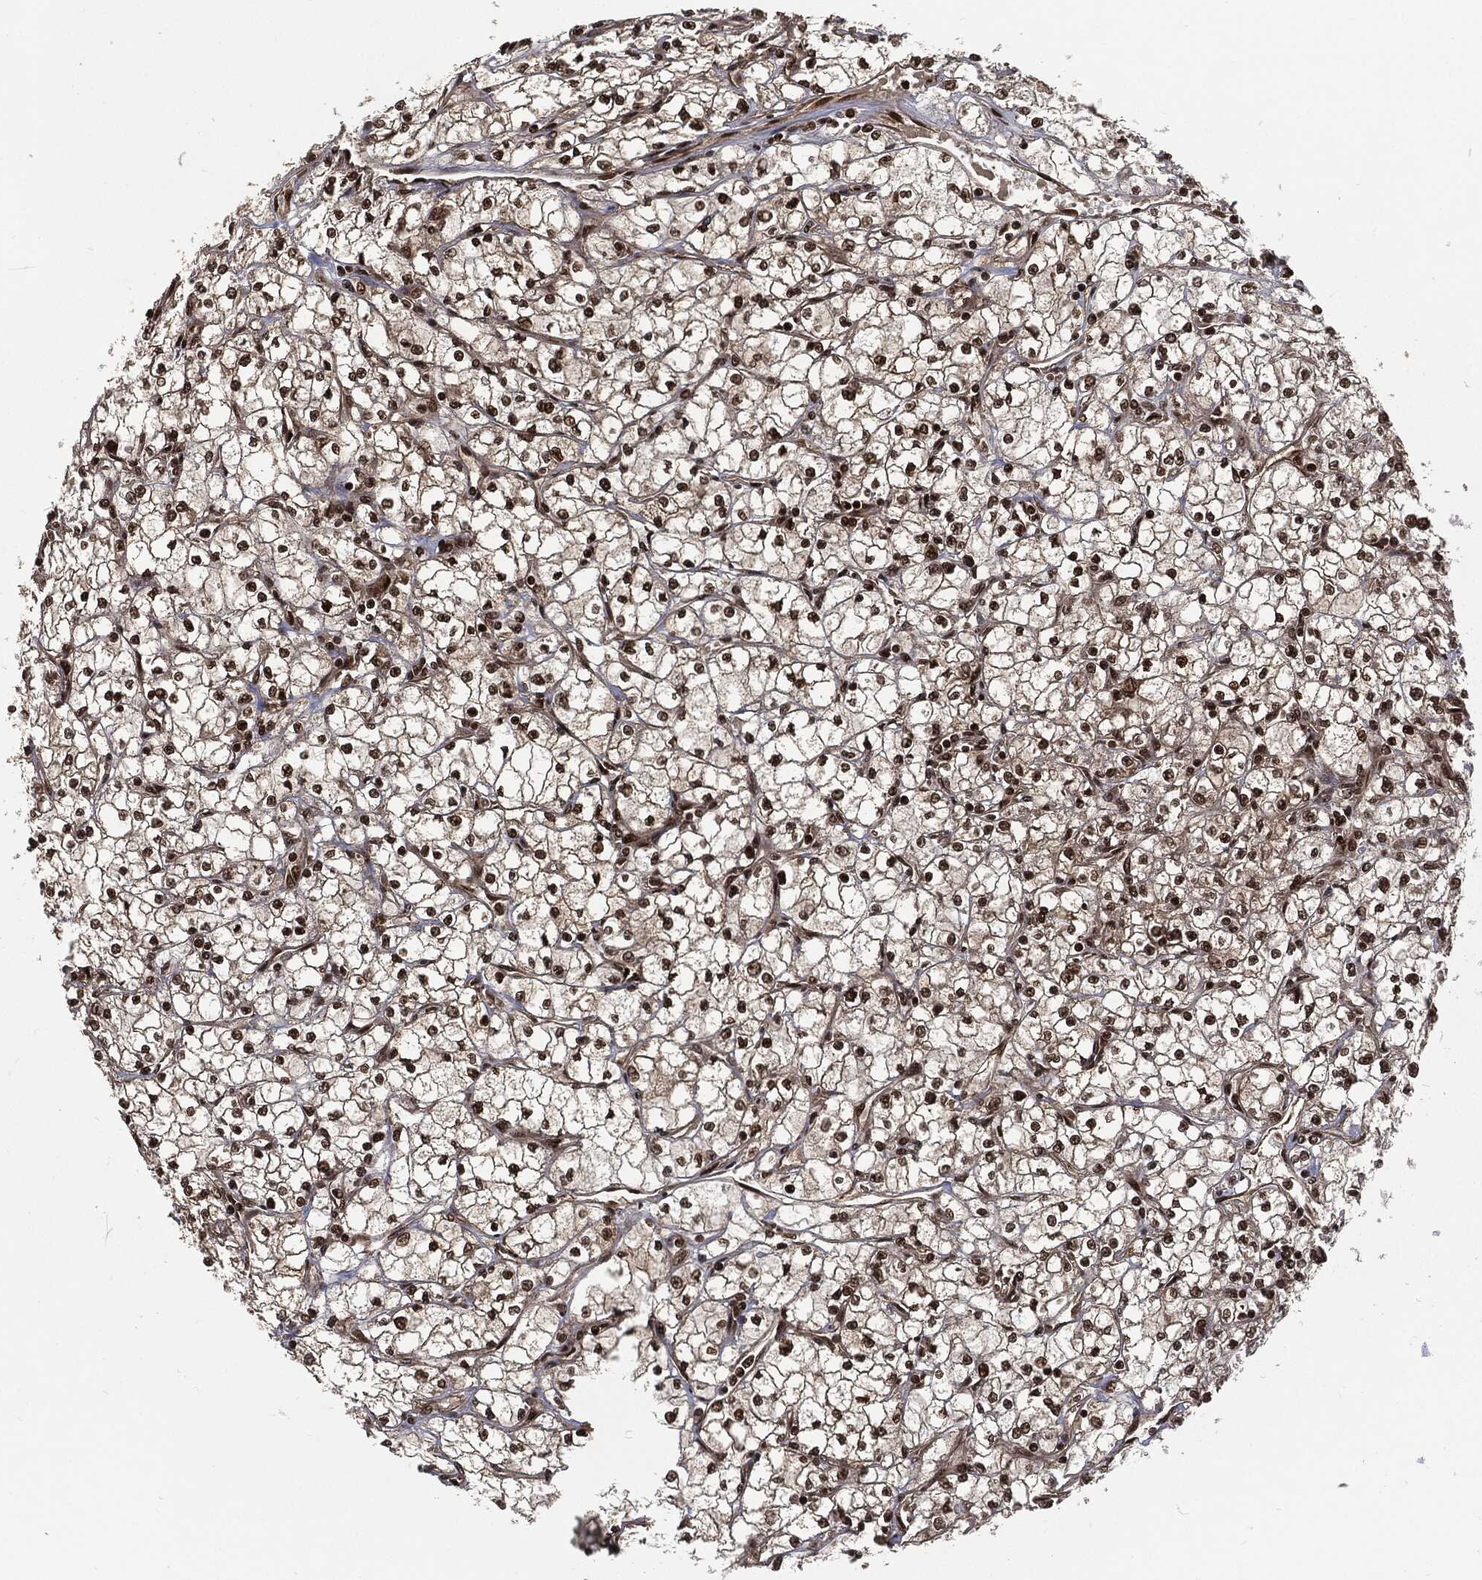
{"staining": {"intensity": "strong", "quantity": "25%-75%", "location": "nuclear"}, "tissue": "renal cancer", "cell_type": "Tumor cells", "image_type": "cancer", "snomed": [{"axis": "morphology", "description": "Adenocarcinoma, NOS"}, {"axis": "topography", "description": "Kidney"}], "caption": "IHC of renal cancer (adenocarcinoma) displays high levels of strong nuclear staining in about 25%-75% of tumor cells. The staining was performed using DAB (3,3'-diaminobenzidine) to visualize the protein expression in brown, while the nuclei were stained in blue with hematoxylin (Magnification: 20x).", "gene": "NGRN", "patient": {"sex": "male", "age": 67}}